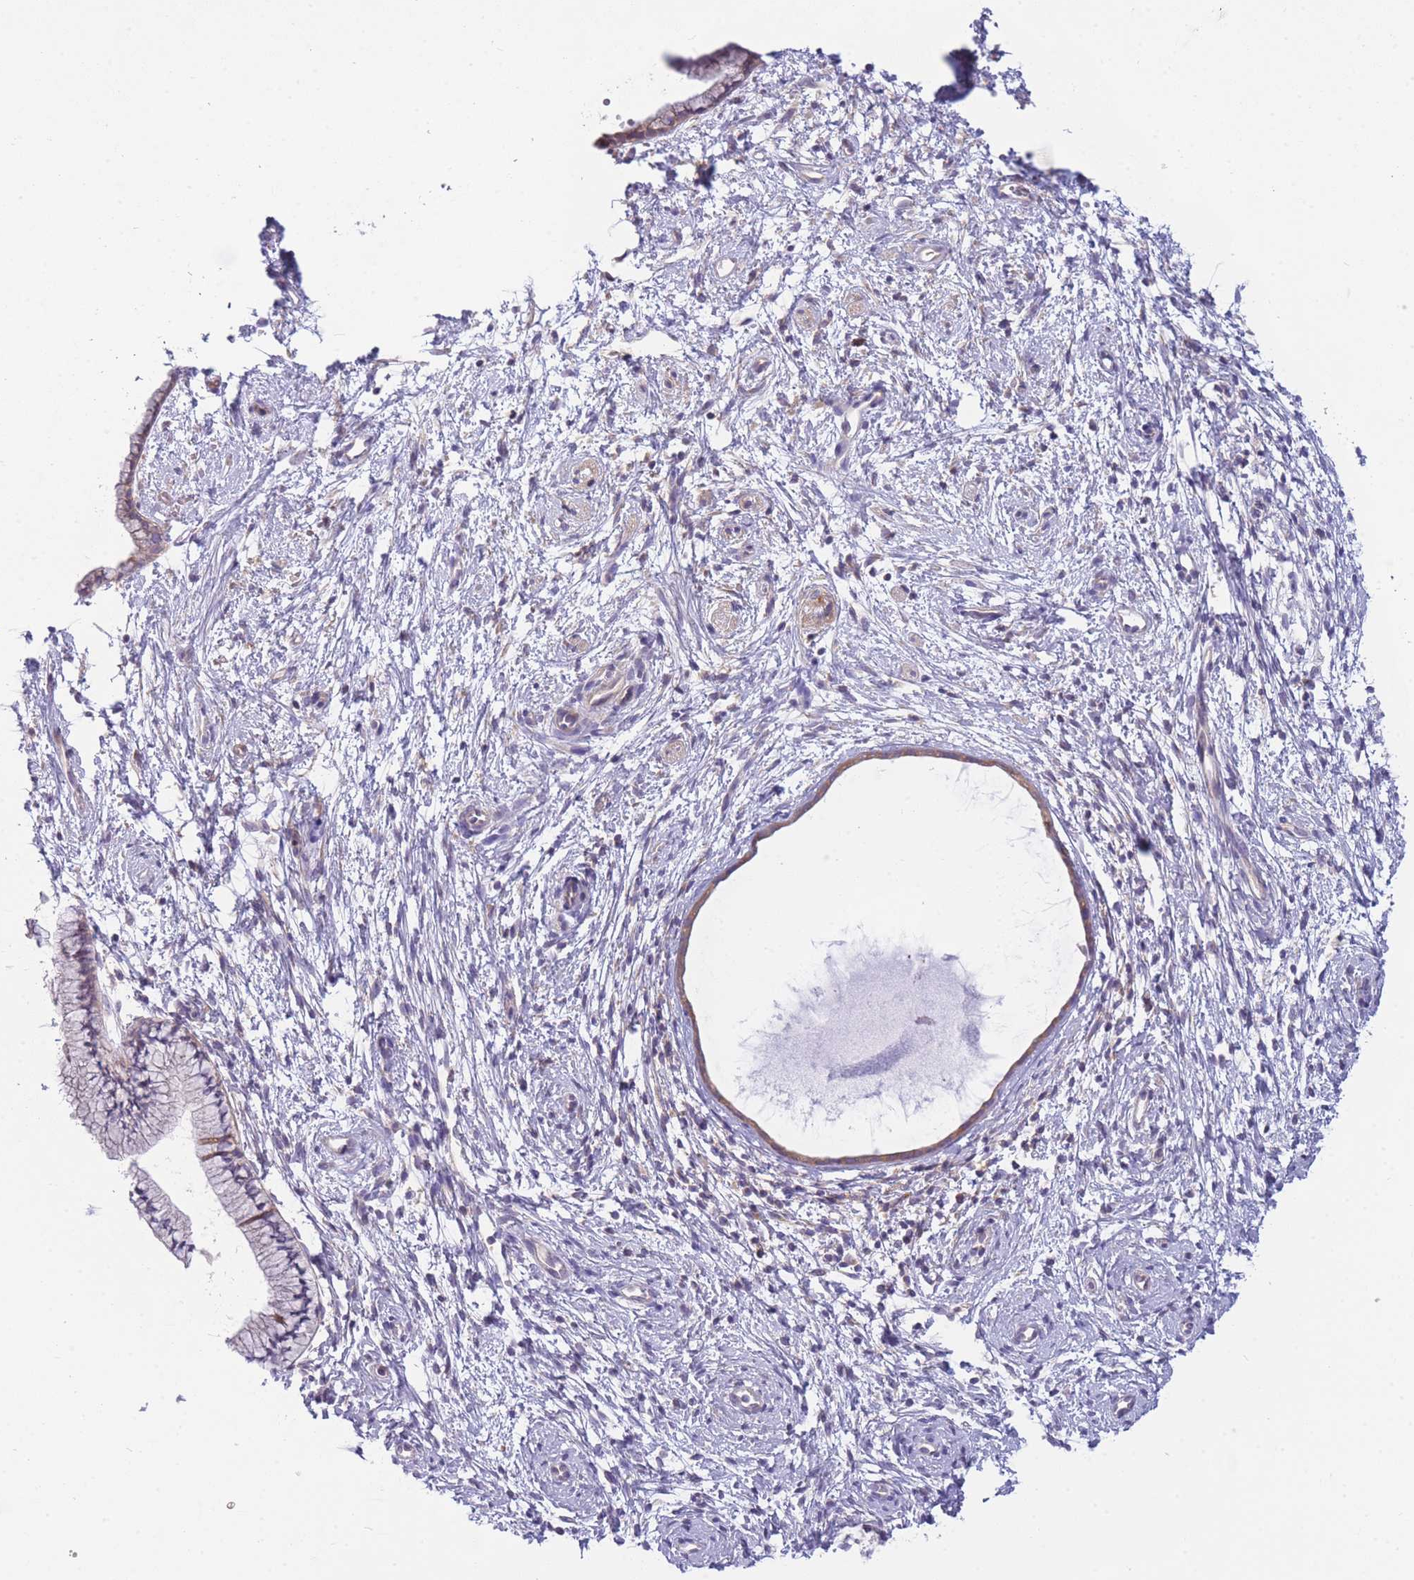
{"staining": {"intensity": "negative", "quantity": "none", "location": "none"}, "tissue": "cervix", "cell_type": "Glandular cells", "image_type": "normal", "snomed": [{"axis": "morphology", "description": "Normal tissue, NOS"}, {"axis": "topography", "description": "Cervix"}], "caption": "There is no significant expression in glandular cells of cervix. Brightfield microscopy of immunohistochemistry (IHC) stained with DAB (brown) and hematoxylin (blue), captured at high magnification.", "gene": "PFDN6", "patient": {"sex": "female", "age": 57}}